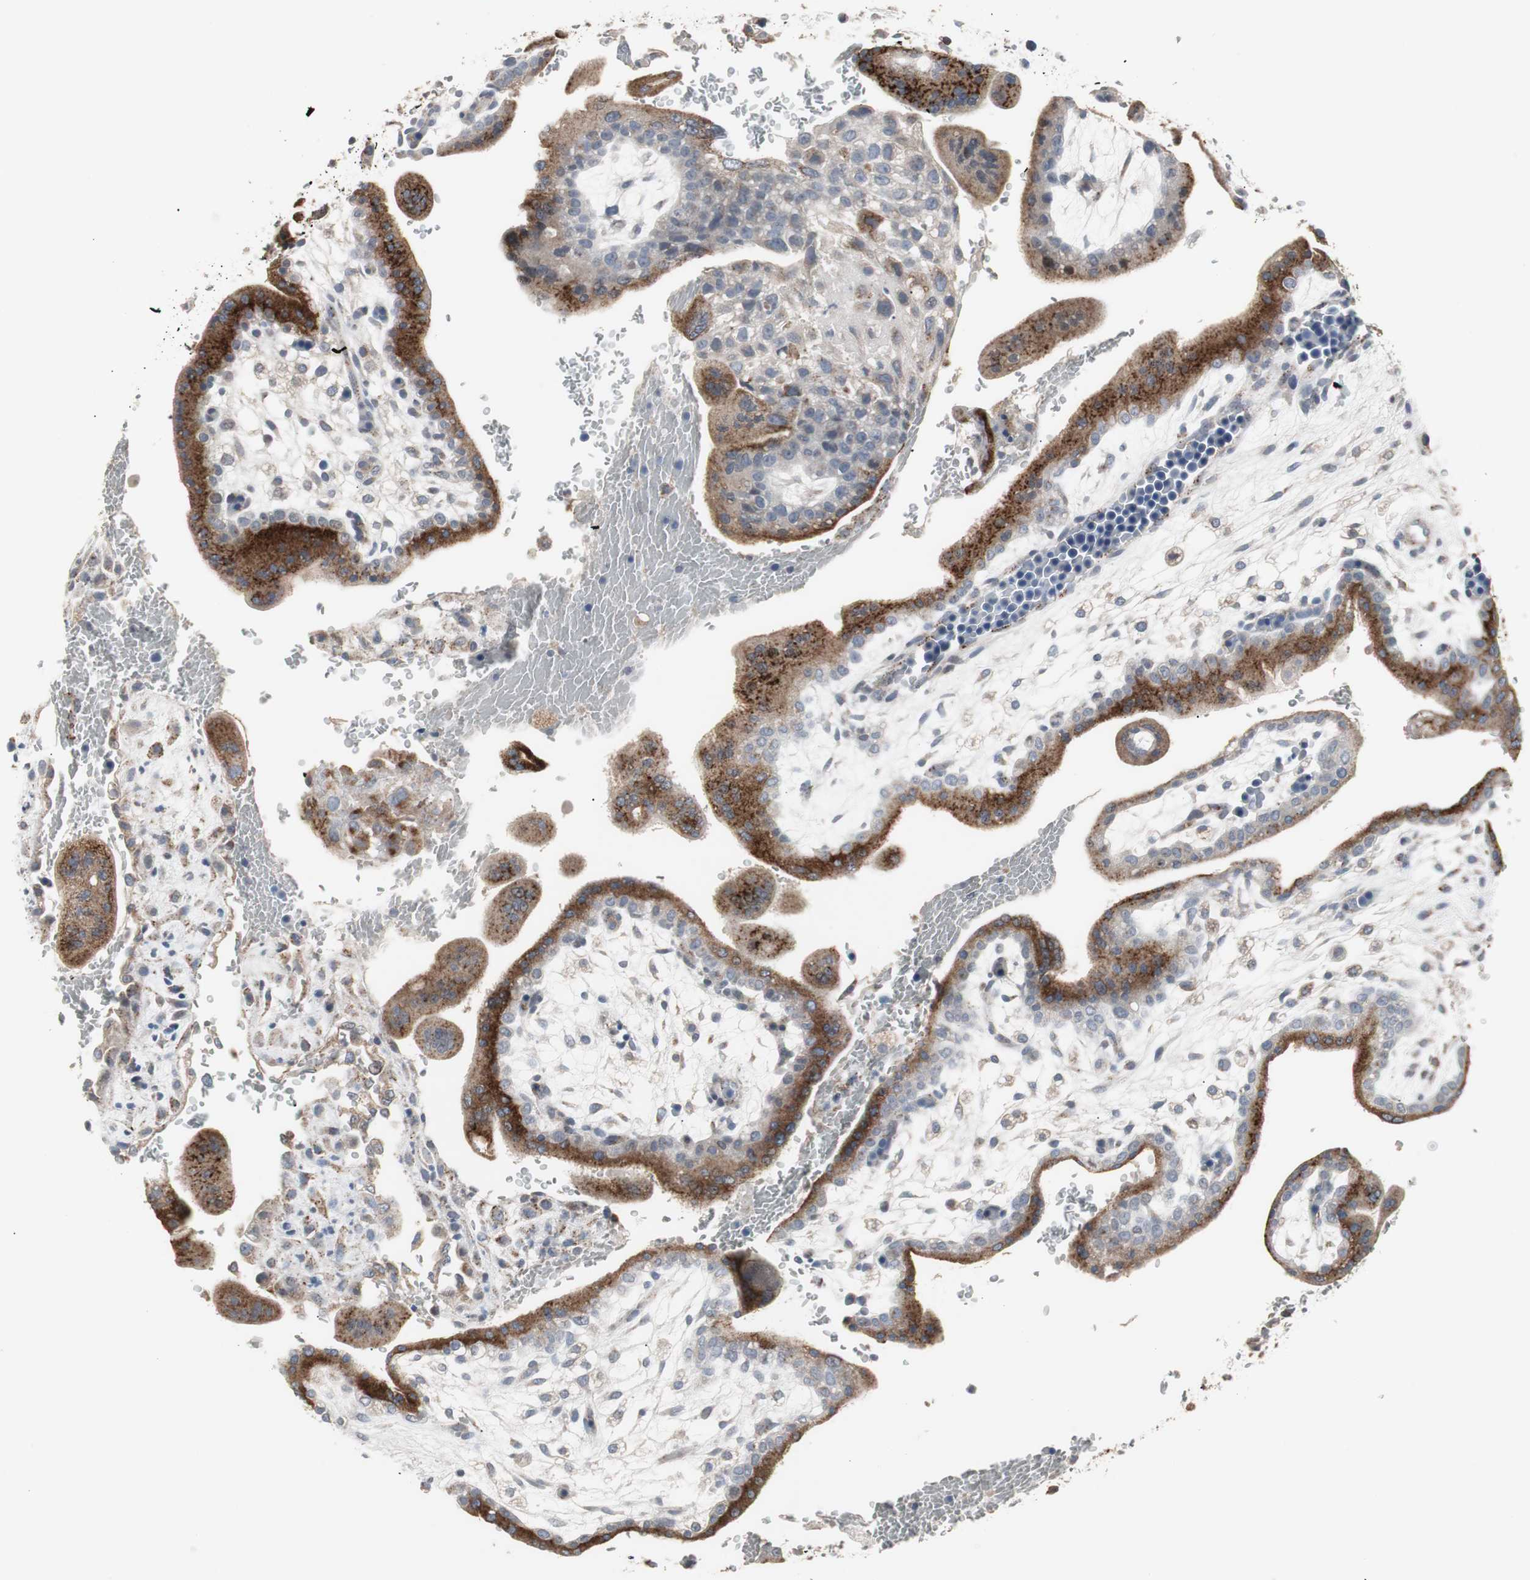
{"staining": {"intensity": "moderate", "quantity": ">75%", "location": "cytoplasmic/membranous"}, "tissue": "placenta", "cell_type": "Decidual cells", "image_type": "normal", "snomed": [{"axis": "morphology", "description": "Normal tissue, NOS"}, {"axis": "topography", "description": "Placenta"}], "caption": "Immunohistochemical staining of benign placenta displays medium levels of moderate cytoplasmic/membranous staining in about >75% of decidual cells.", "gene": "GBA1", "patient": {"sex": "female", "age": 35}}